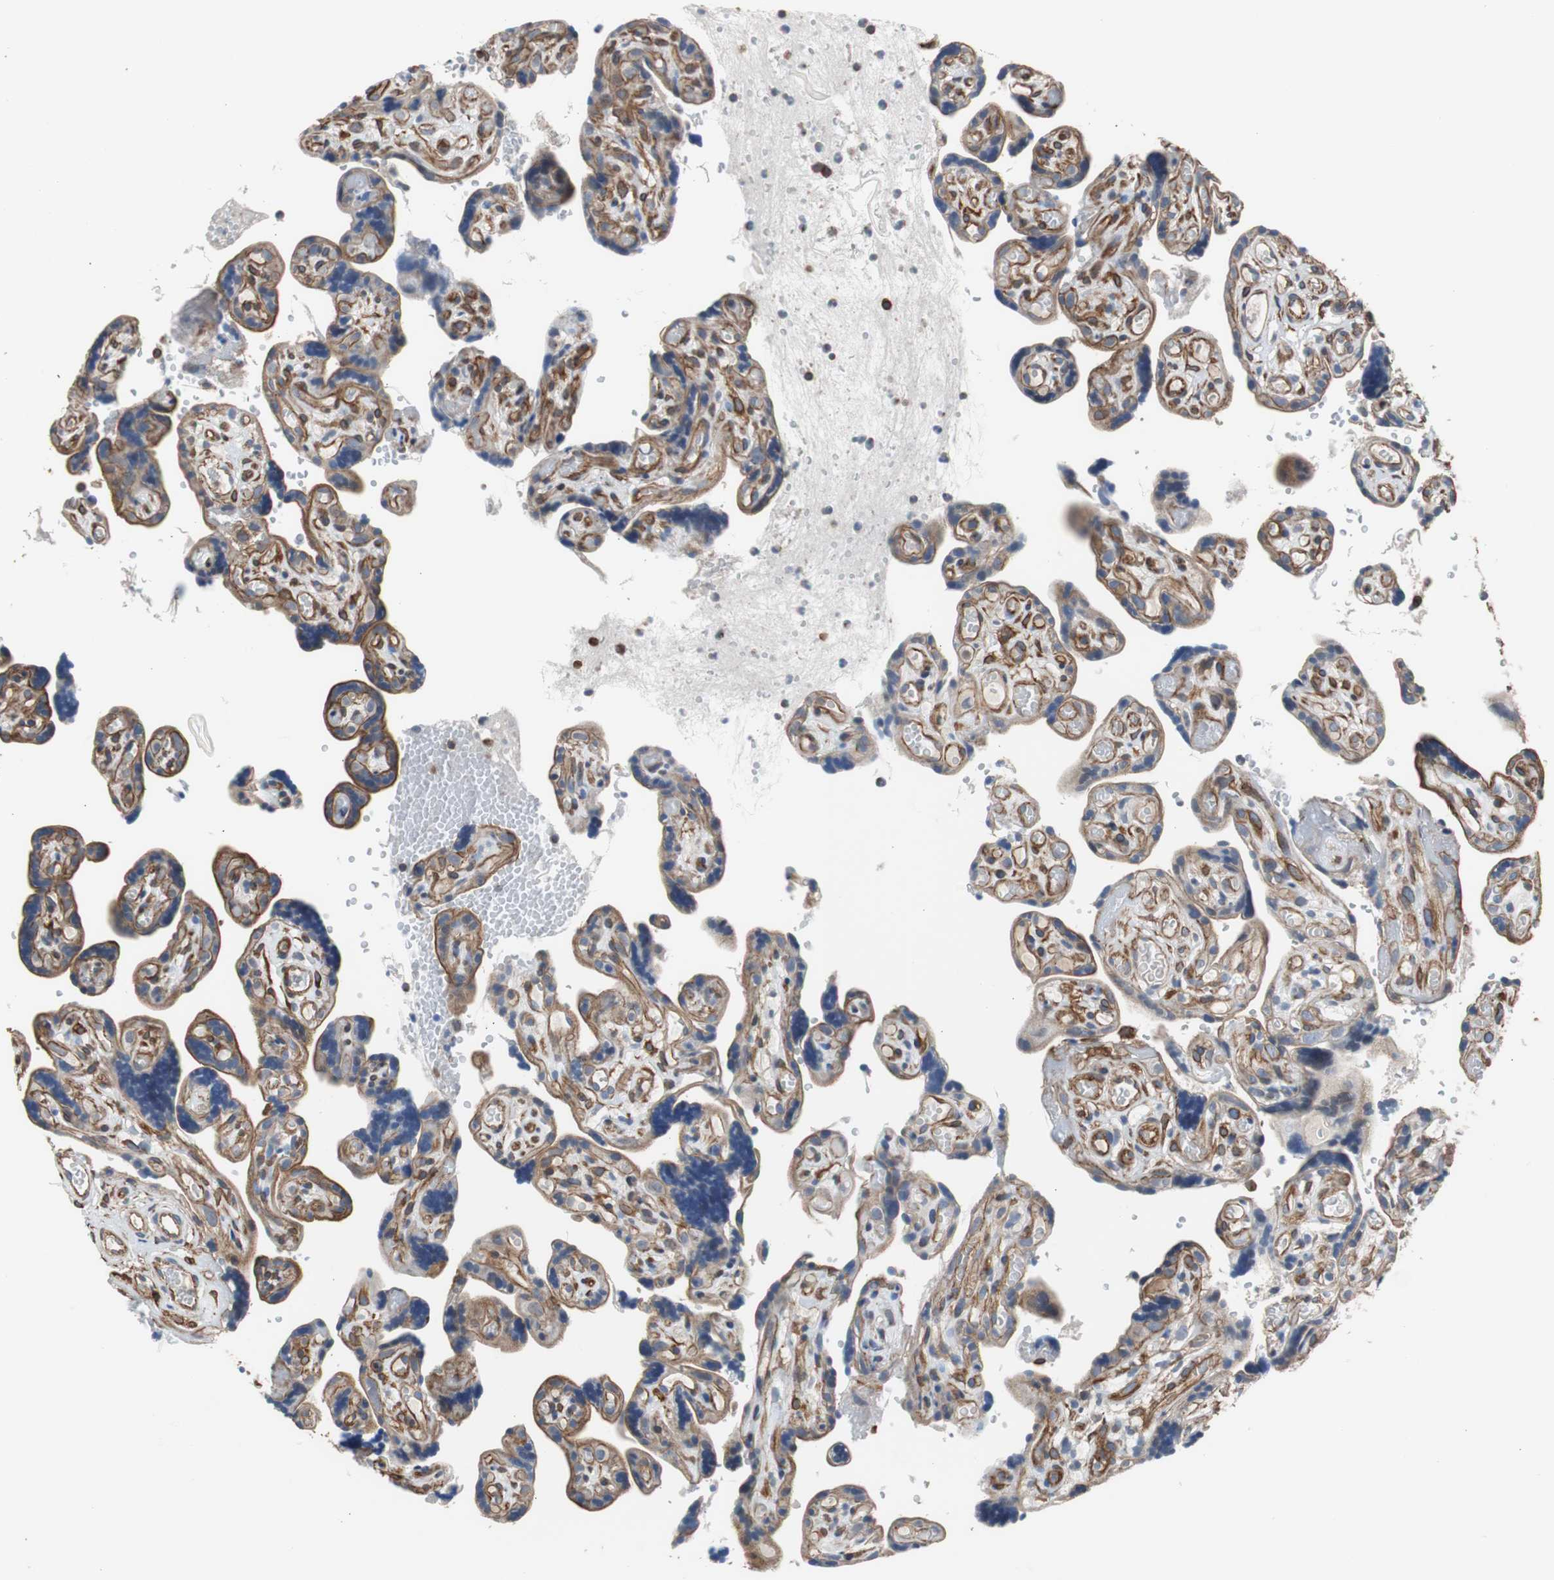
{"staining": {"intensity": "strong", "quantity": ">75%", "location": "cytoplasmic/membranous"}, "tissue": "placenta", "cell_type": "Trophoblastic cells", "image_type": "normal", "snomed": [{"axis": "morphology", "description": "Normal tissue, NOS"}, {"axis": "topography", "description": "Placenta"}], "caption": "A micrograph of placenta stained for a protein reveals strong cytoplasmic/membranous brown staining in trophoblastic cells. (Stains: DAB (3,3'-diaminobenzidine) in brown, nuclei in blue, Microscopy: brightfield microscopy at high magnification).", "gene": "KIF3B", "patient": {"sex": "female", "age": 30}}